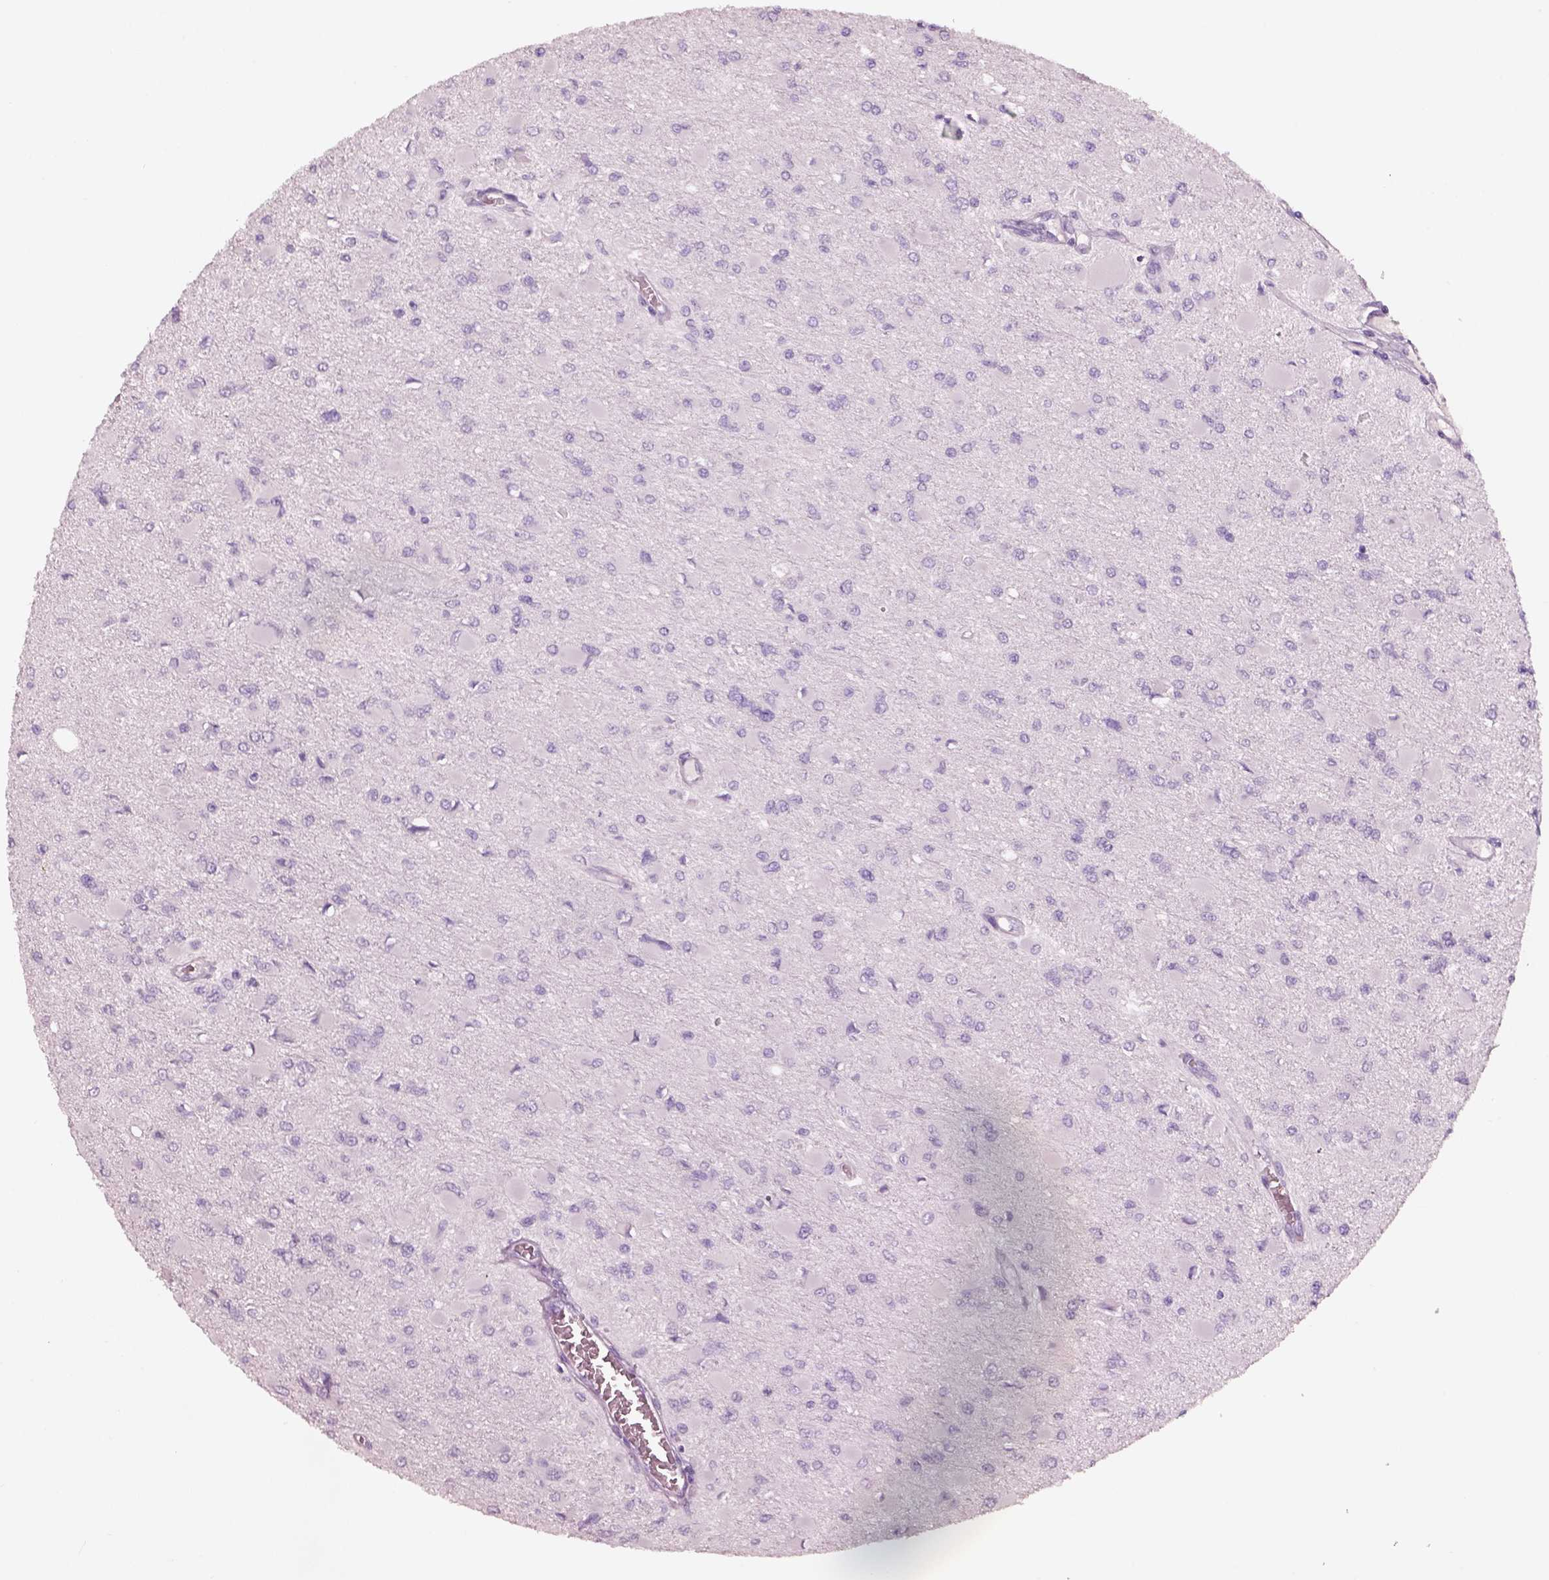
{"staining": {"intensity": "negative", "quantity": "none", "location": "none"}, "tissue": "glioma", "cell_type": "Tumor cells", "image_type": "cancer", "snomed": [{"axis": "morphology", "description": "Glioma, malignant, High grade"}, {"axis": "topography", "description": "Cerebral cortex"}], "caption": "The immunohistochemistry (IHC) image has no significant positivity in tumor cells of malignant glioma (high-grade) tissue. Brightfield microscopy of IHC stained with DAB (3,3'-diaminobenzidine) (brown) and hematoxylin (blue), captured at high magnification.", "gene": "PNOC", "patient": {"sex": "female", "age": 36}}